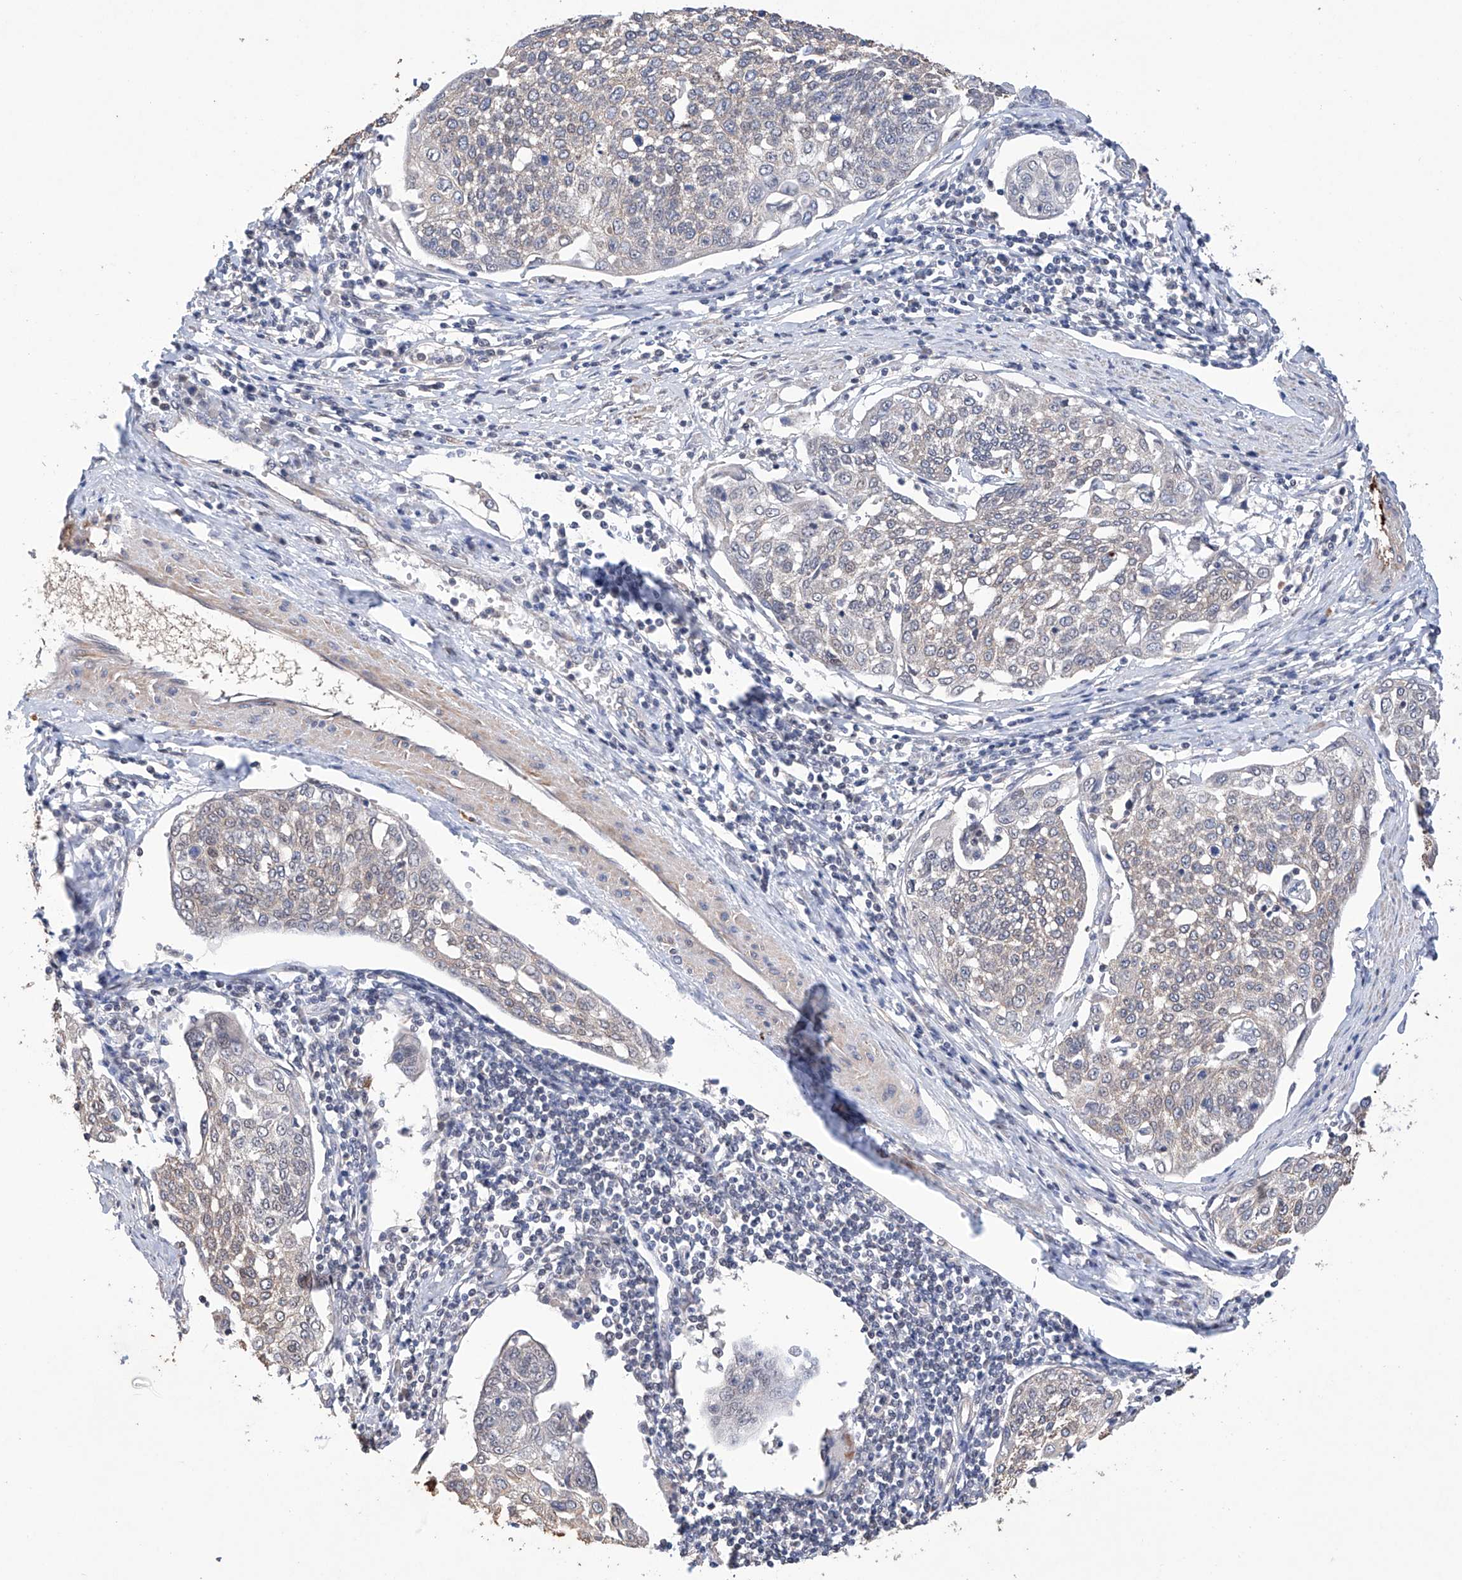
{"staining": {"intensity": "weak", "quantity": "25%-75%", "location": "cytoplasmic/membranous"}, "tissue": "cervical cancer", "cell_type": "Tumor cells", "image_type": "cancer", "snomed": [{"axis": "morphology", "description": "Squamous cell carcinoma, NOS"}, {"axis": "topography", "description": "Cervix"}], "caption": "This is a histology image of IHC staining of squamous cell carcinoma (cervical), which shows weak staining in the cytoplasmic/membranous of tumor cells.", "gene": "AFG1L", "patient": {"sex": "female", "age": 34}}